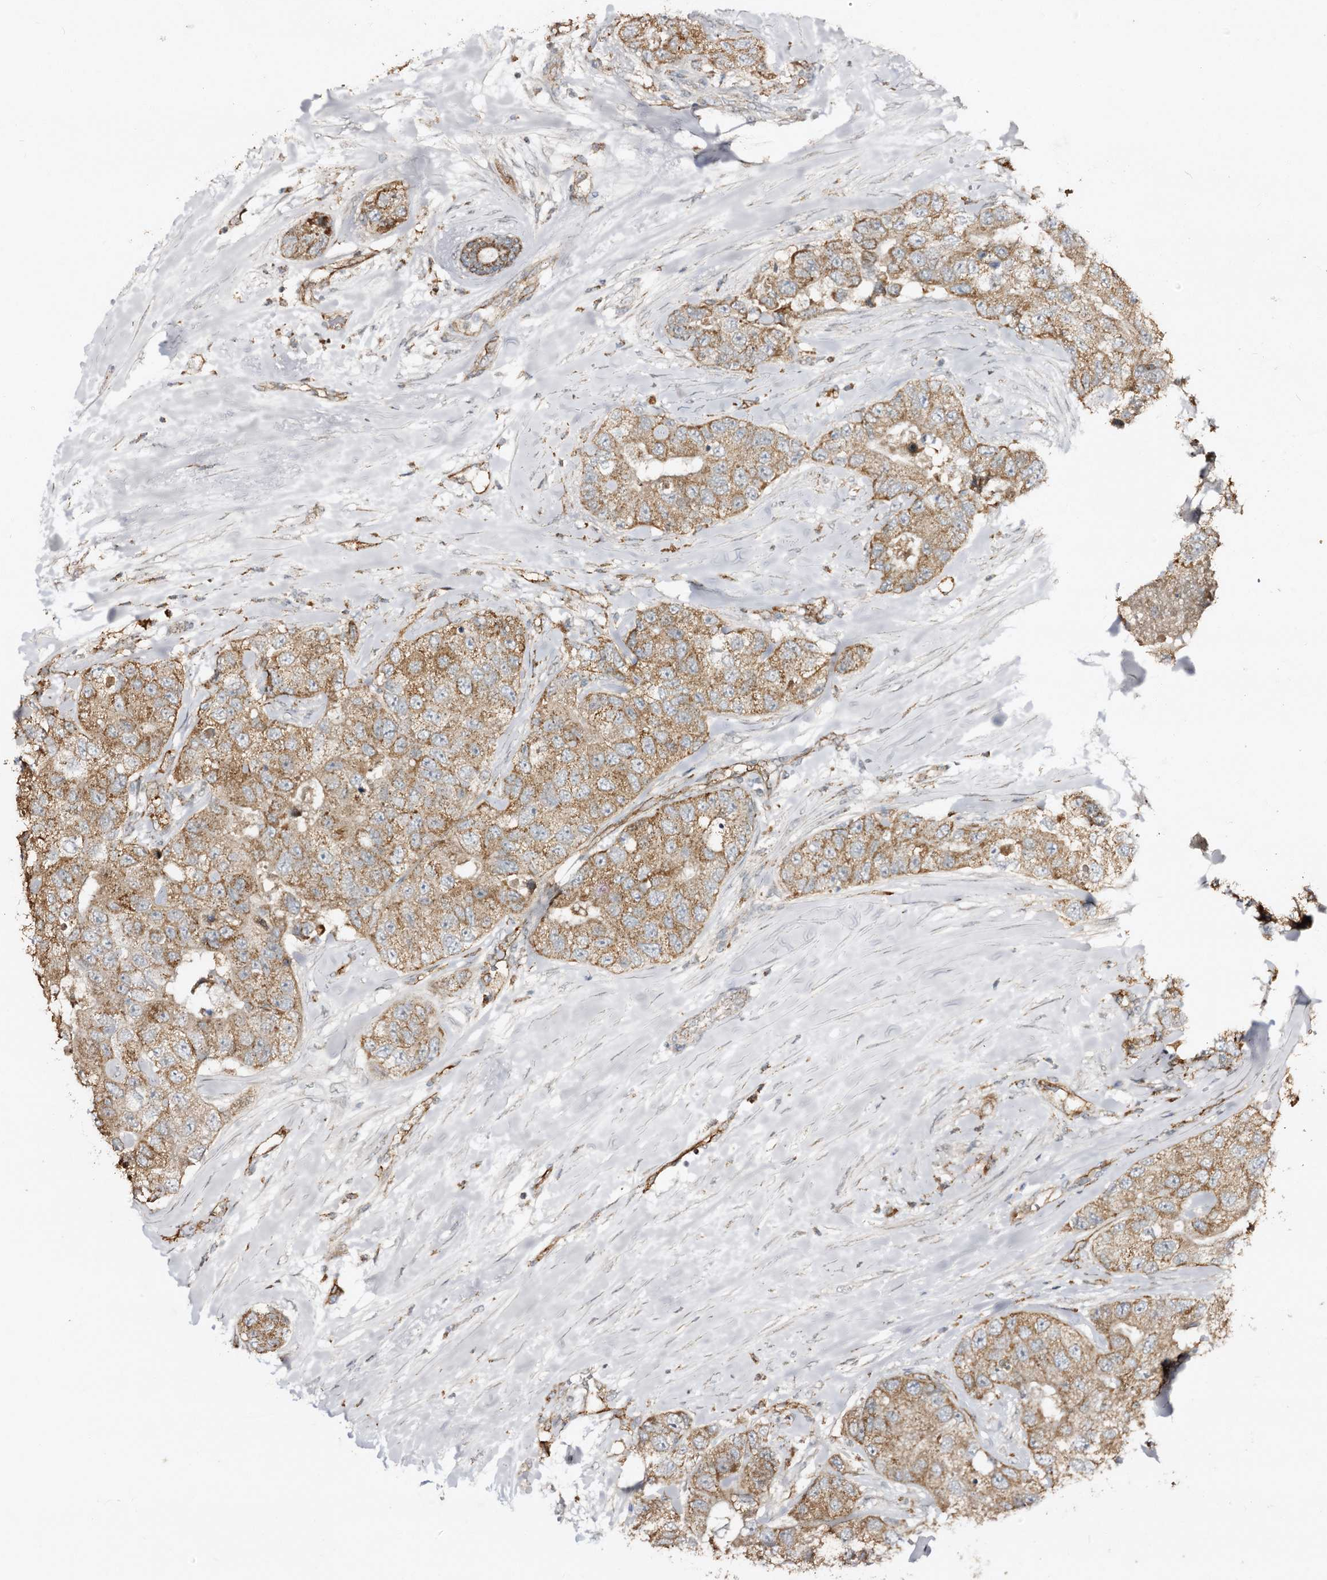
{"staining": {"intensity": "moderate", "quantity": ">75%", "location": "cytoplasmic/membranous"}, "tissue": "breast cancer", "cell_type": "Tumor cells", "image_type": "cancer", "snomed": [{"axis": "morphology", "description": "Duct carcinoma"}, {"axis": "topography", "description": "Breast"}], "caption": "Breast cancer stained for a protein (brown) exhibits moderate cytoplasmic/membranous positive positivity in approximately >75% of tumor cells.", "gene": "CBR4", "patient": {"sex": "female", "age": 62}}